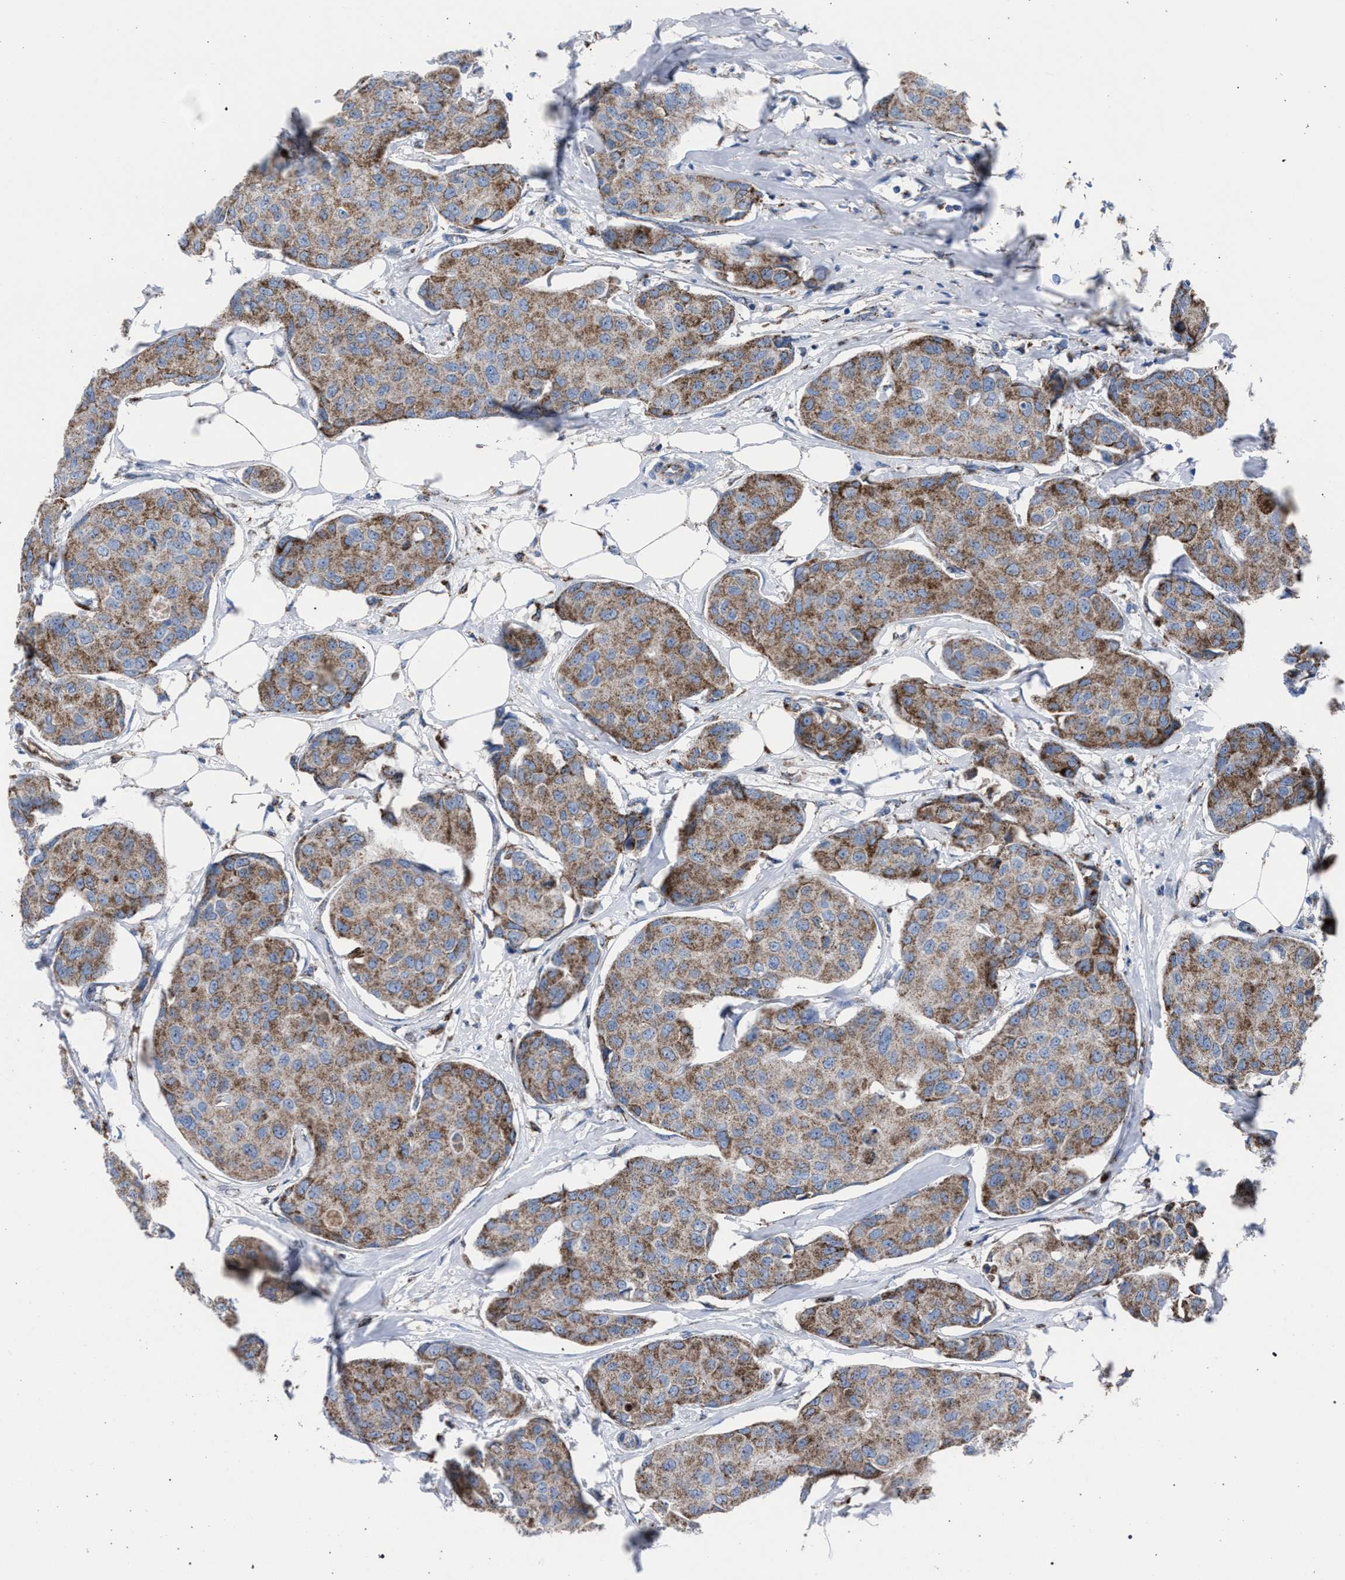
{"staining": {"intensity": "moderate", "quantity": ">75%", "location": "cytoplasmic/membranous"}, "tissue": "breast cancer", "cell_type": "Tumor cells", "image_type": "cancer", "snomed": [{"axis": "morphology", "description": "Duct carcinoma"}, {"axis": "topography", "description": "Breast"}], "caption": "Protein expression analysis of infiltrating ductal carcinoma (breast) reveals moderate cytoplasmic/membranous staining in approximately >75% of tumor cells. (DAB IHC, brown staining for protein, blue staining for nuclei).", "gene": "HSD17B4", "patient": {"sex": "female", "age": 80}}